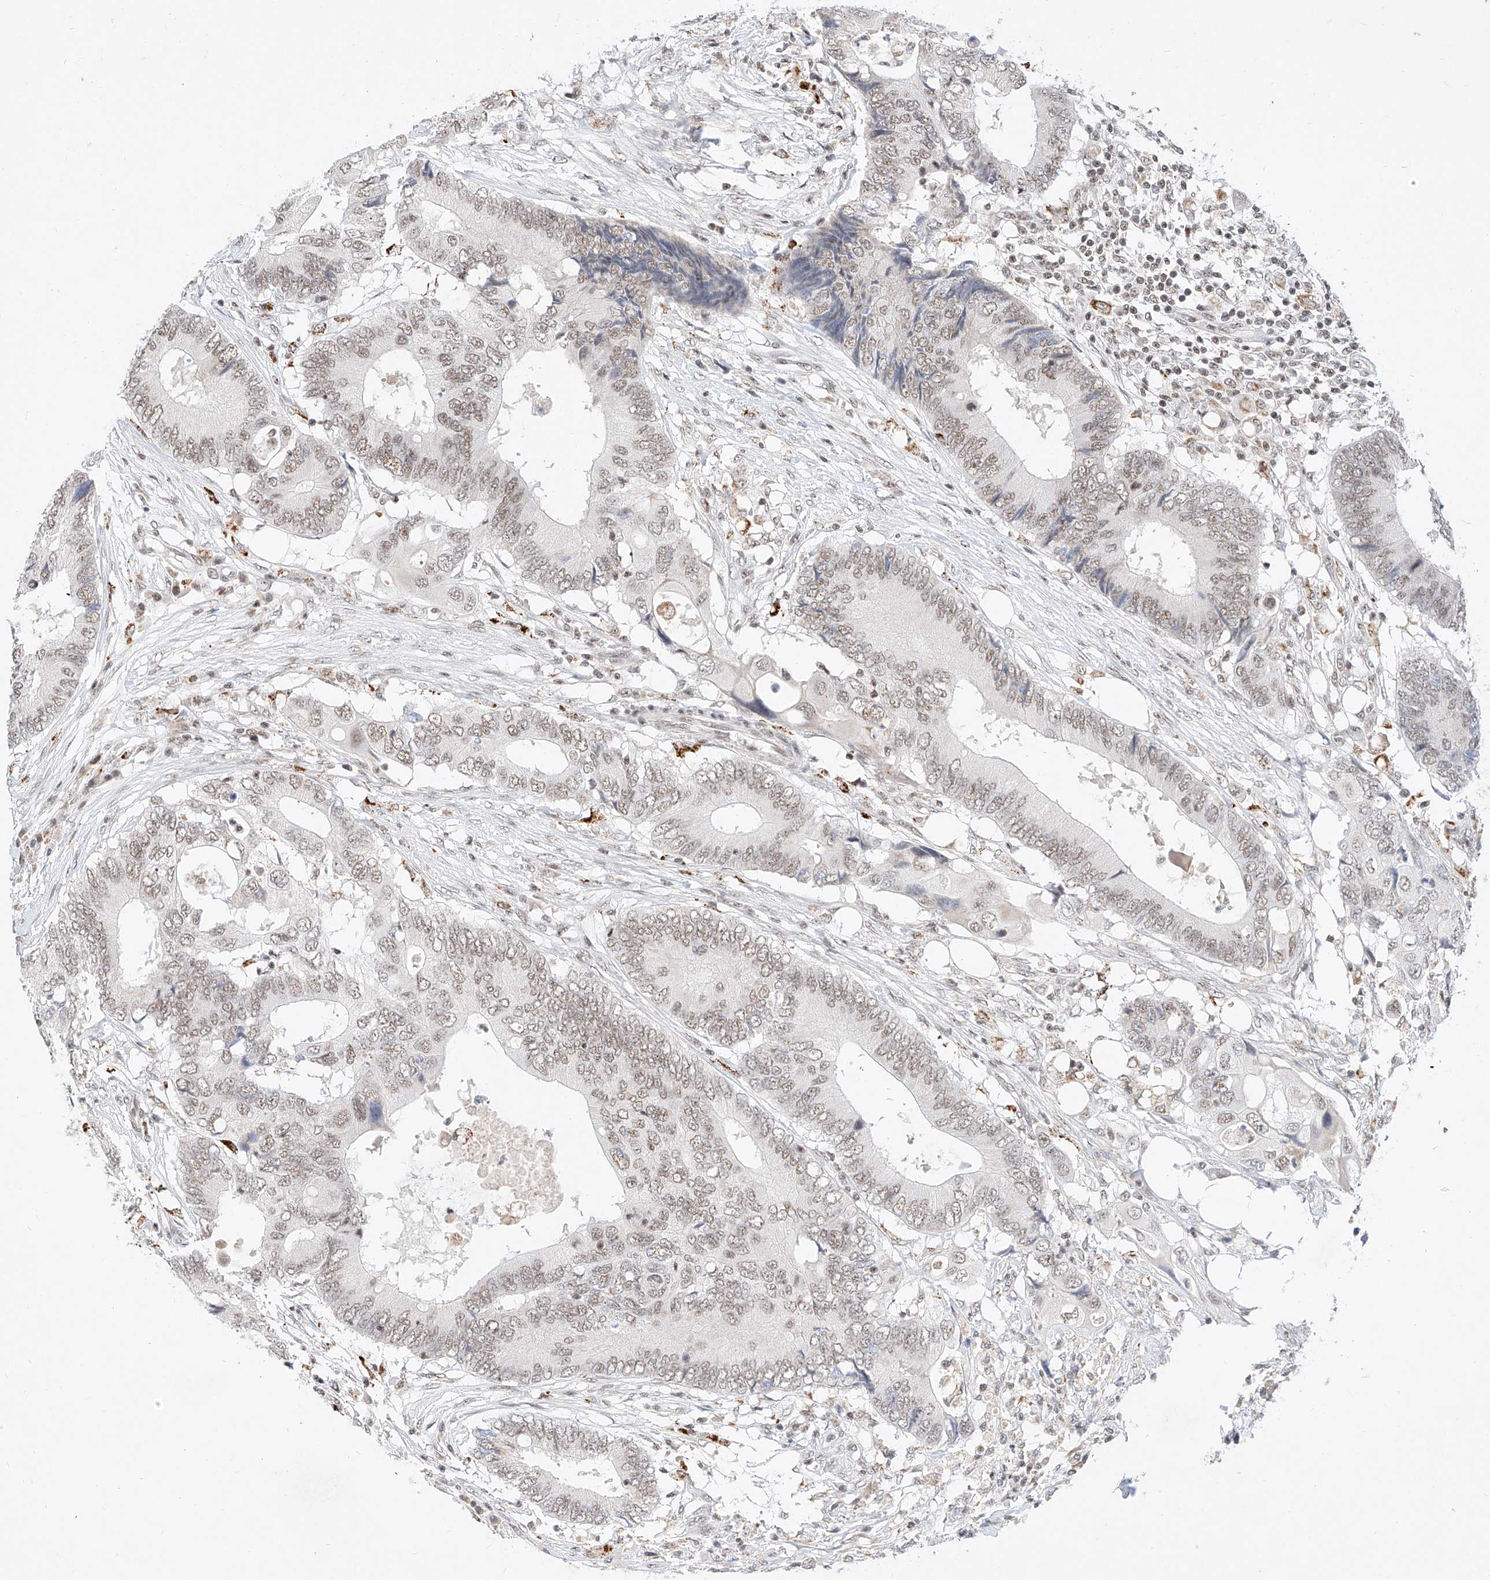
{"staining": {"intensity": "weak", "quantity": ">75%", "location": "nuclear"}, "tissue": "colorectal cancer", "cell_type": "Tumor cells", "image_type": "cancer", "snomed": [{"axis": "morphology", "description": "Adenocarcinoma, NOS"}, {"axis": "topography", "description": "Colon"}], "caption": "This is an image of immunohistochemistry staining of colorectal cancer (adenocarcinoma), which shows weak expression in the nuclear of tumor cells.", "gene": "NRF1", "patient": {"sex": "male", "age": 71}}